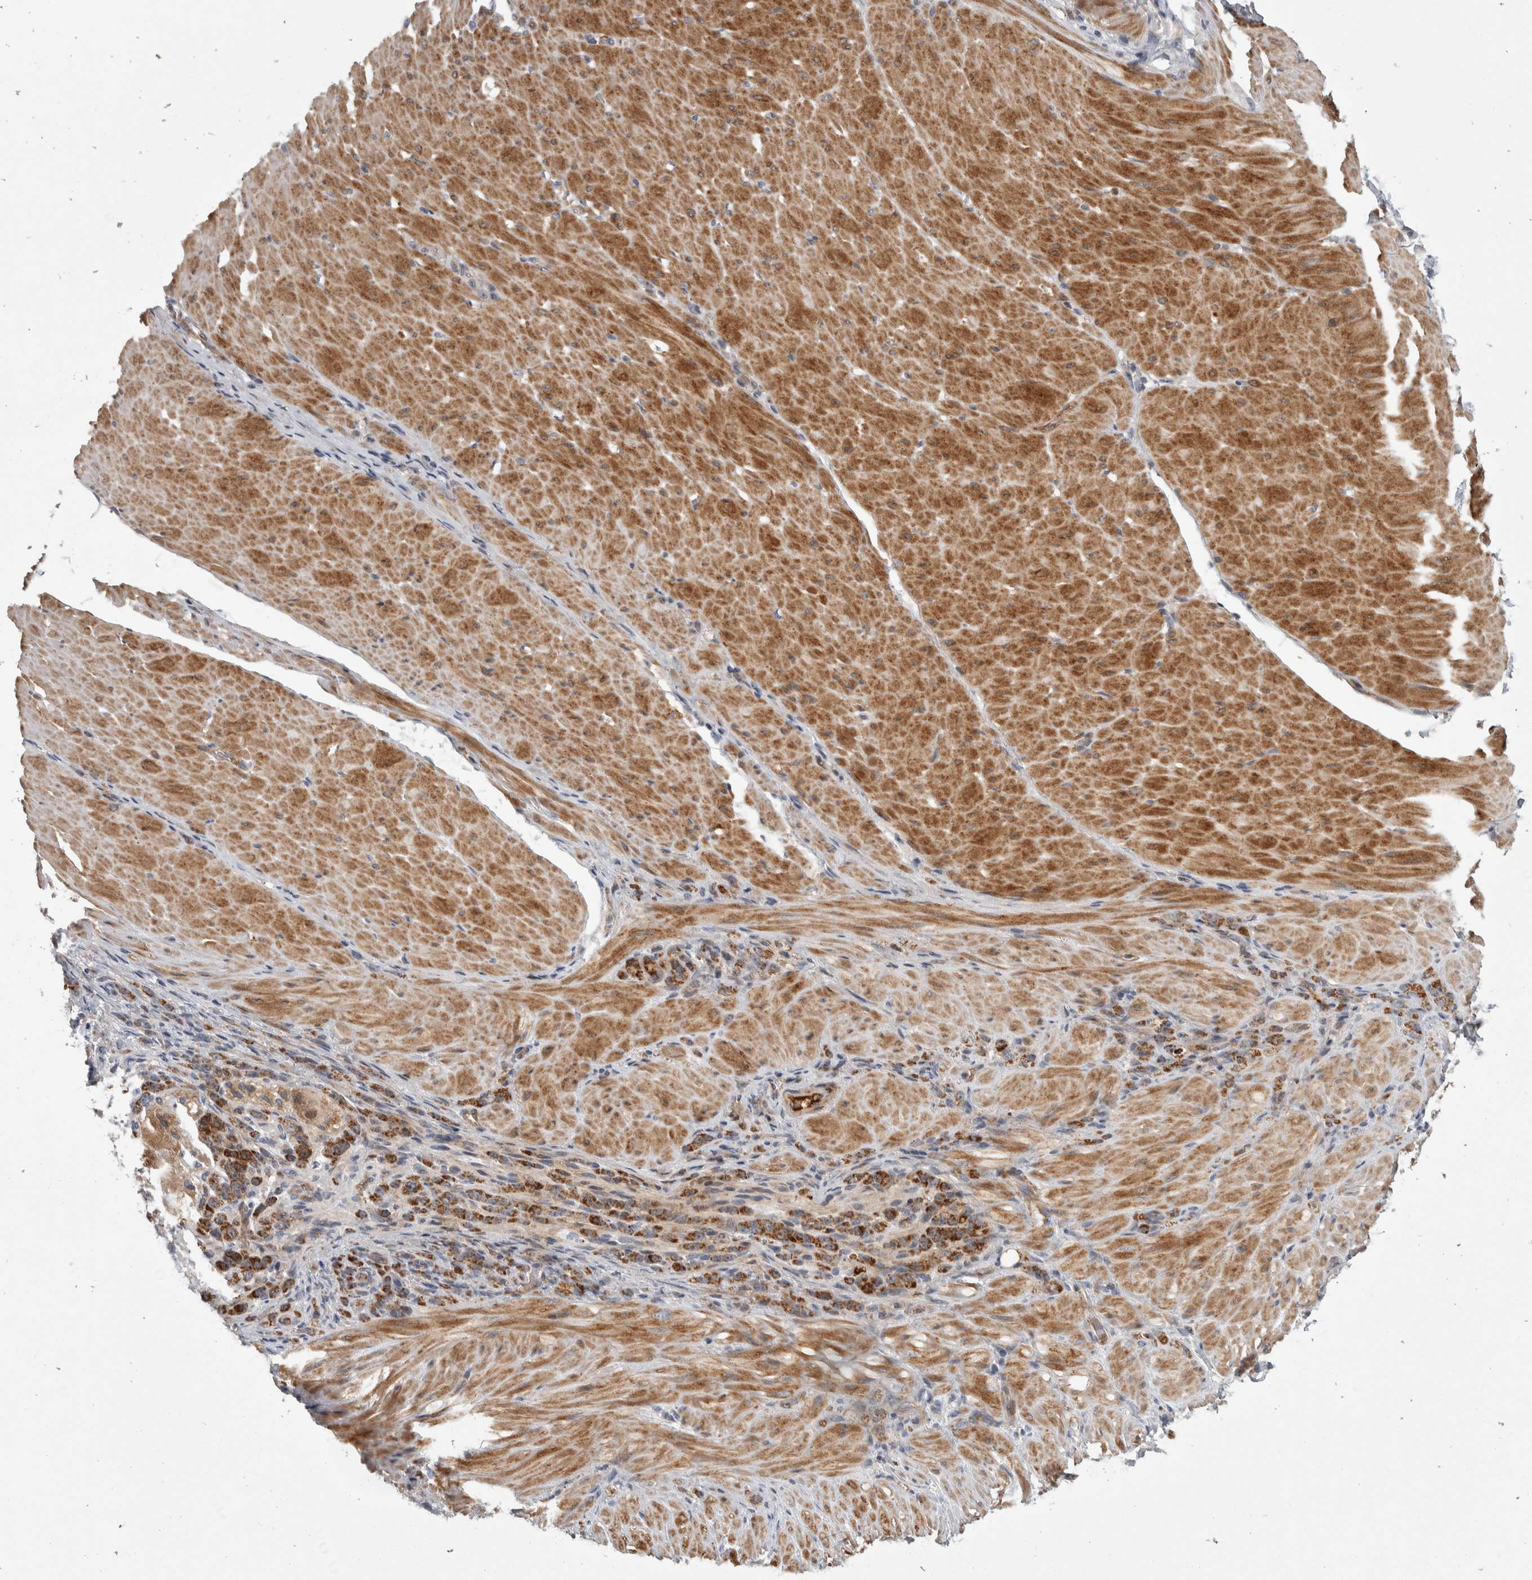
{"staining": {"intensity": "moderate", "quantity": ">75%", "location": "cytoplasmic/membranous"}, "tissue": "stomach cancer", "cell_type": "Tumor cells", "image_type": "cancer", "snomed": [{"axis": "morphology", "description": "Normal tissue, NOS"}, {"axis": "morphology", "description": "Adenocarcinoma, NOS"}, {"axis": "topography", "description": "Stomach"}], "caption": "A micrograph of human adenocarcinoma (stomach) stained for a protein displays moderate cytoplasmic/membranous brown staining in tumor cells. The staining was performed using DAB (3,3'-diaminobenzidine), with brown indicating positive protein expression. Nuclei are stained blue with hematoxylin.", "gene": "PSMG3", "patient": {"sex": "male", "age": 82}}